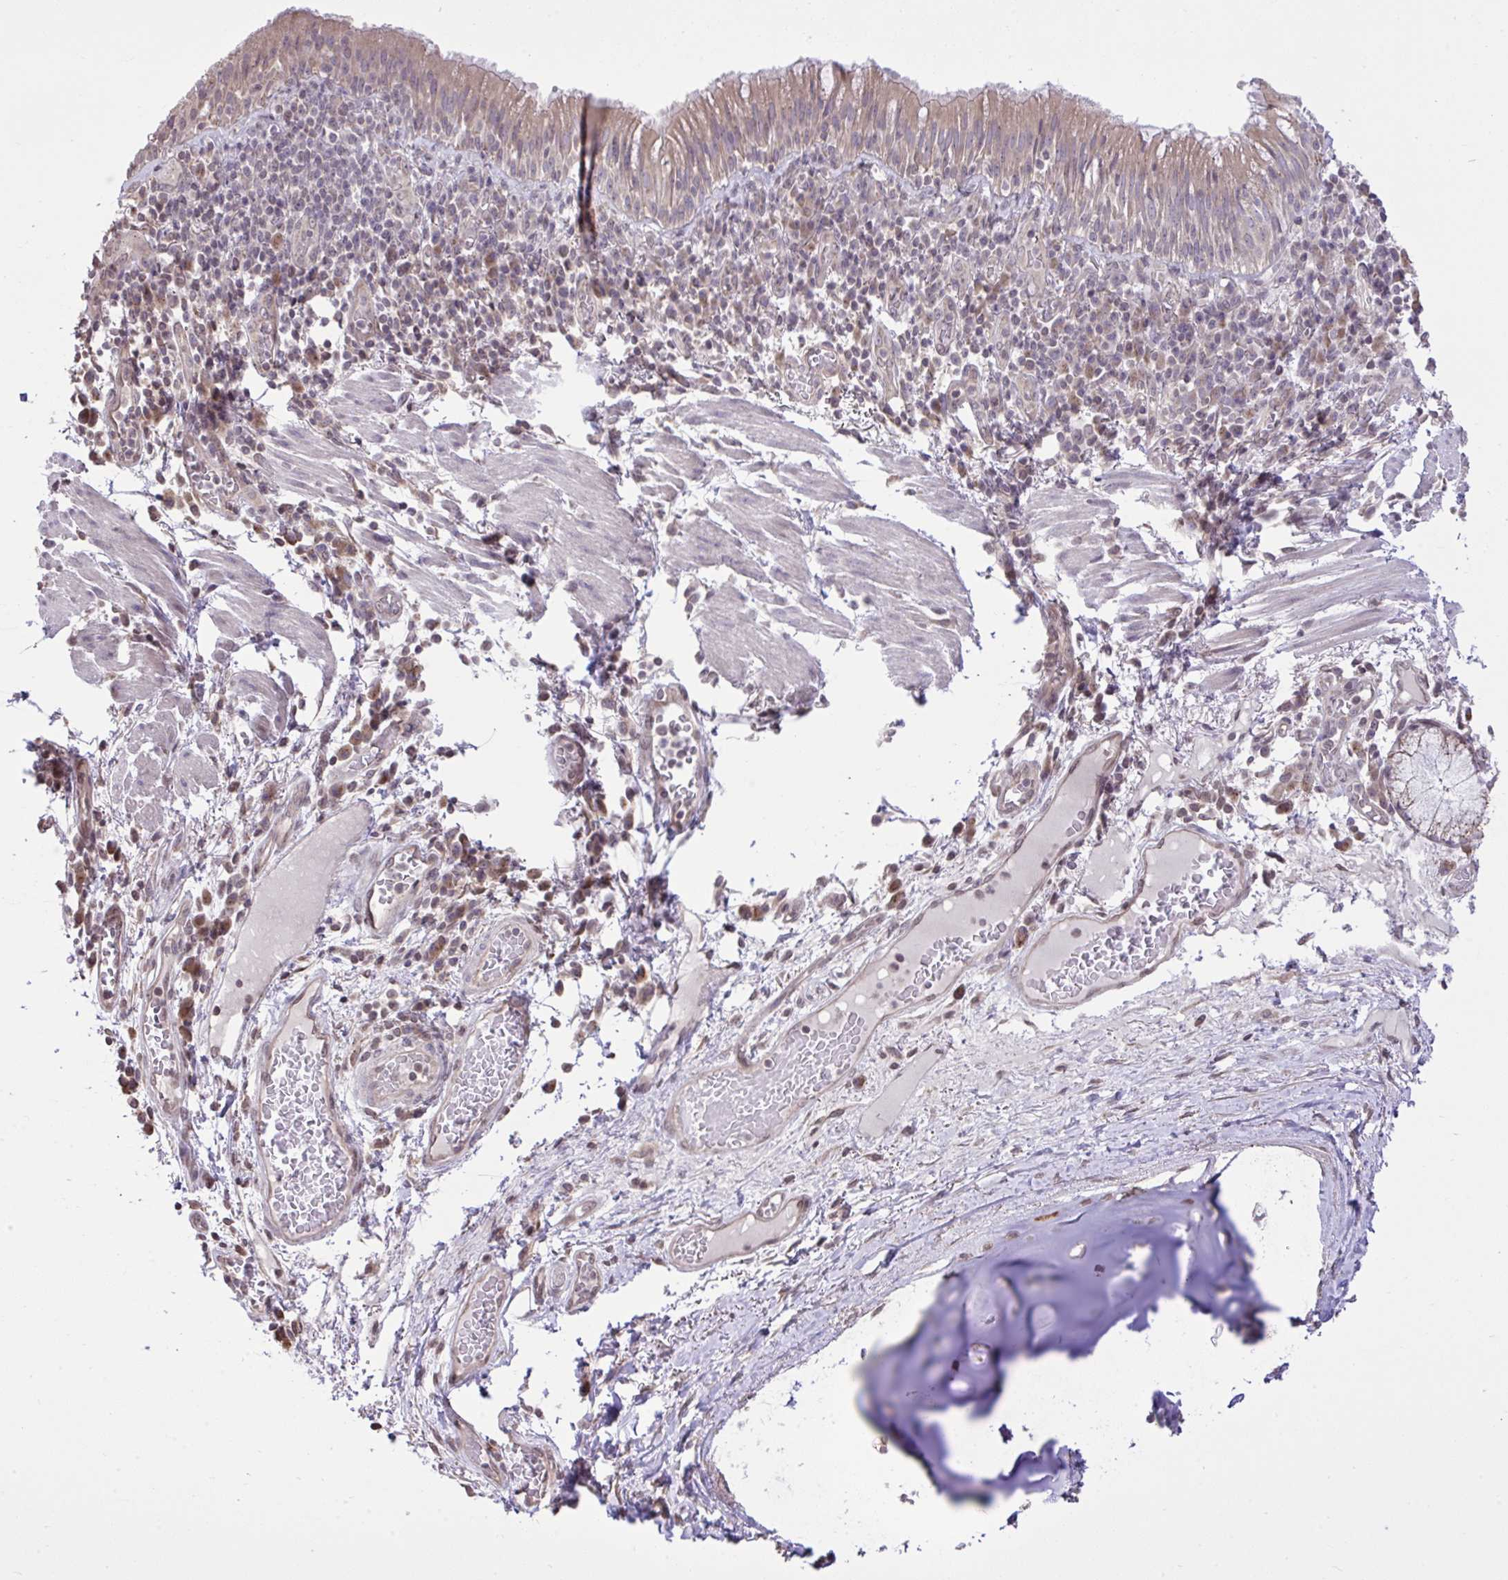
{"staining": {"intensity": "moderate", "quantity": ">75%", "location": "cytoplasmic/membranous"}, "tissue": "bronchus", "cell_type": "Respiratory epithelial cells", "image_type": "normal", "snomed": [{"axis": "morphology", "description": "Normal tissue, NOS"}, {"axis": "topography", "description": "Cartilage tissue"}, {"axis": "topography", "description": "Bronchus"}], "caption": "Bronchus stained with DAB immunohistochemistry reveals medium levels of moderate cytoplasmic/membranous staining in about >75% of respiratory epithelial cells.", "gene": "CYP20A1", "patient": {"sex": "male", "age": 56}}